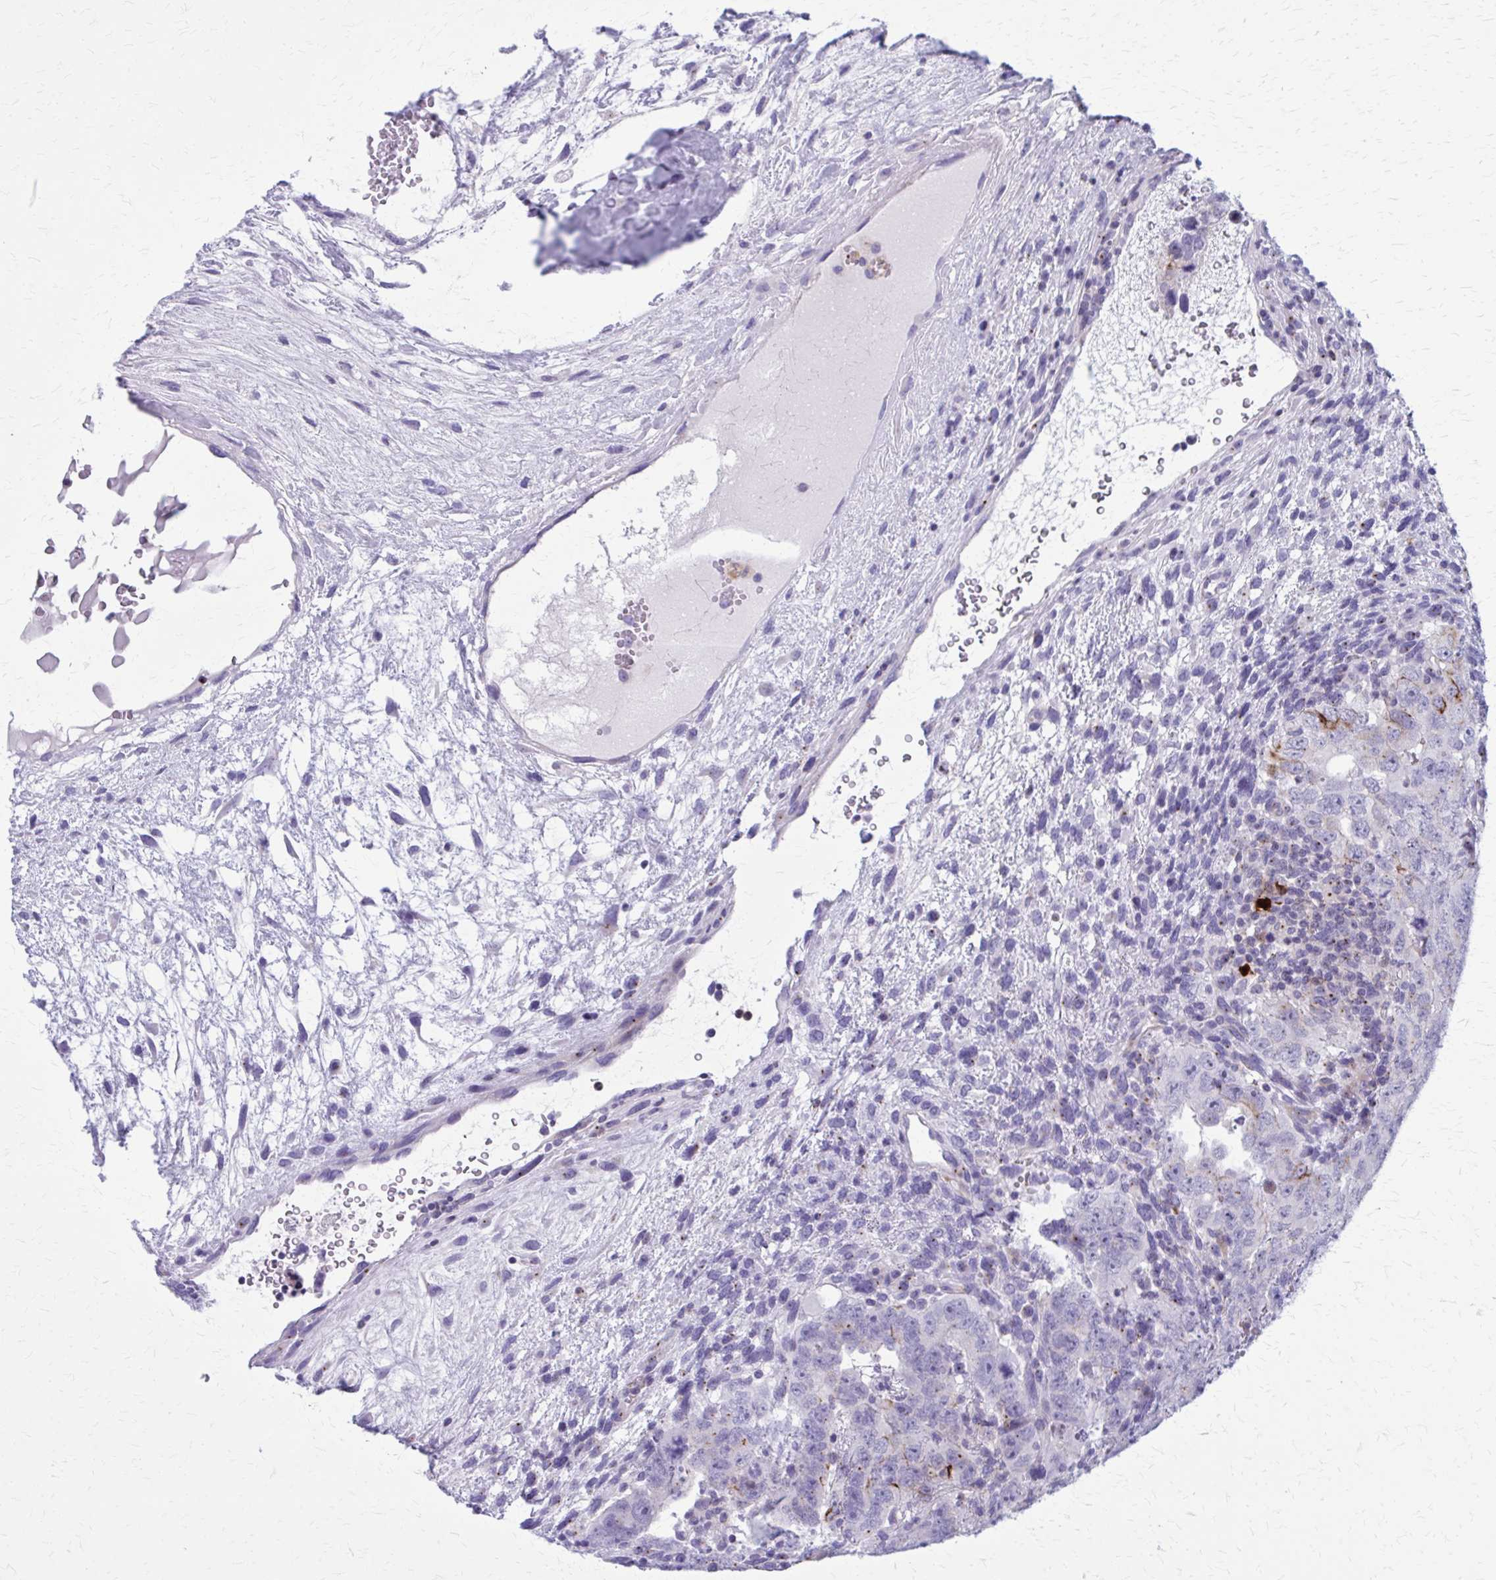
{"staining": {"intensity": "strong", "quantity": "<25%", "location": "cytoplasmic/membranous"}, "tissue": "testis cancer", "cell_type": "Tumor cells", "image_type": "cancer", "snomed": [{"axis": "morphology", "description": "Carcinoma, Embryonal, NOS"}, {"axis": "topography", "description": "Testis"}], "caption": "IHC histopathology image of neoplastic tissue: human testis cancer (embryonal carcinoma) stained using immunohistochemistry (IHC) reveals medium levels of strong protein expression localized specifically in the cytoplasmic/membranous of tumor cells, appearing as a cytoplasmic/membranous brown color.", "gene": "PEDS1", "patient": {"sex": "male", "age": 24}}